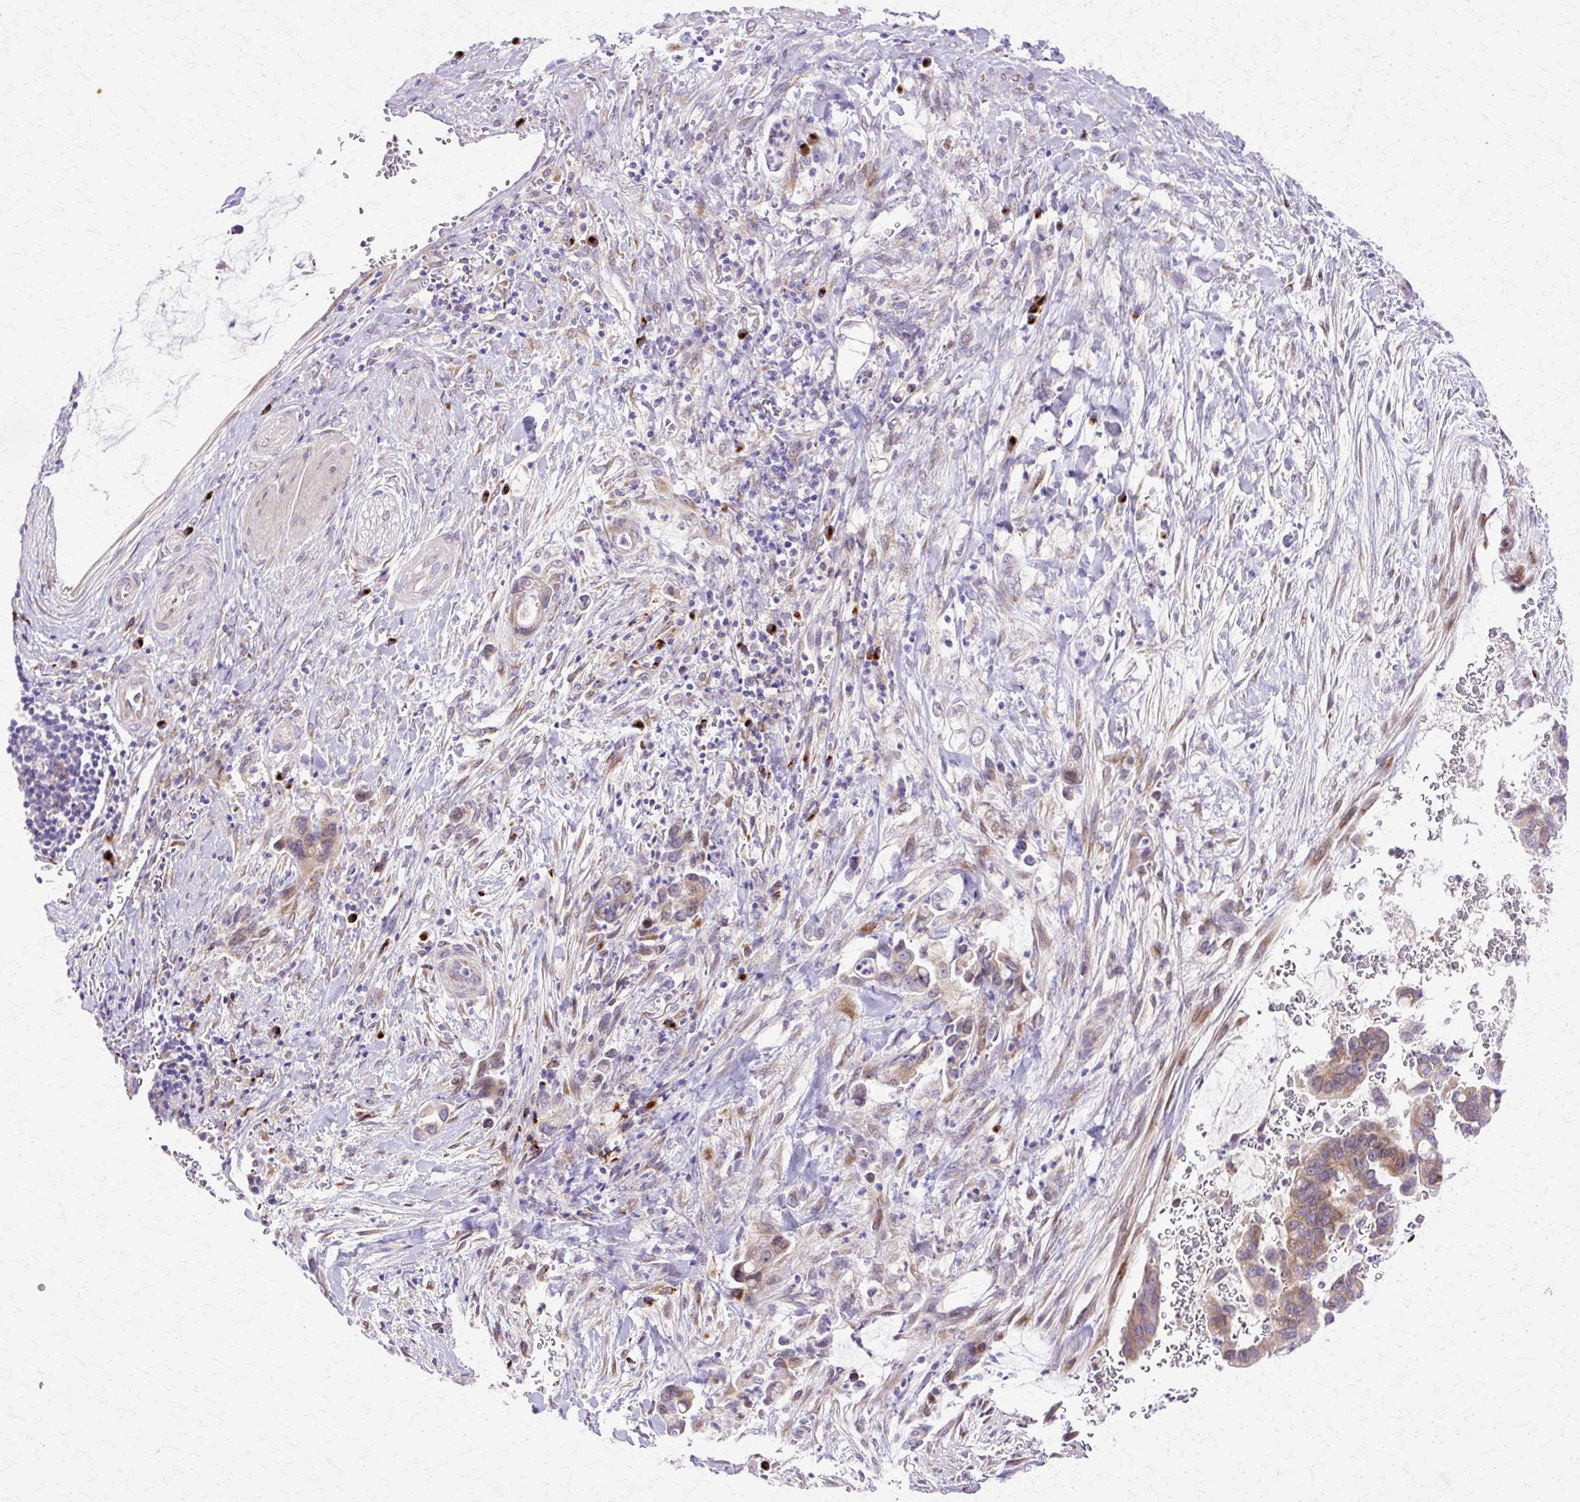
{"staining": {"intensity": "moderate", "quantity": "<25%", "location": "cytoplasmic/membranous"}, "tissue": "pancreatic cancer", "cell_type": "Tumor cells", "image_type": "cancer", "snomed": [{"axis": "morphology", "description": "Adenocarcinoma, NOS"}, {"axis": "topography", "description": "Pancreas"}], "caption": "Immunohistochemical staining of human pancreatic cancer demonstrates low levels of moderate cytoplasmic/membranous staining in approximately <25% of tumor cells.", "gene": "TBC1D3G", "patient": {"sex": "male", "age": 75}}